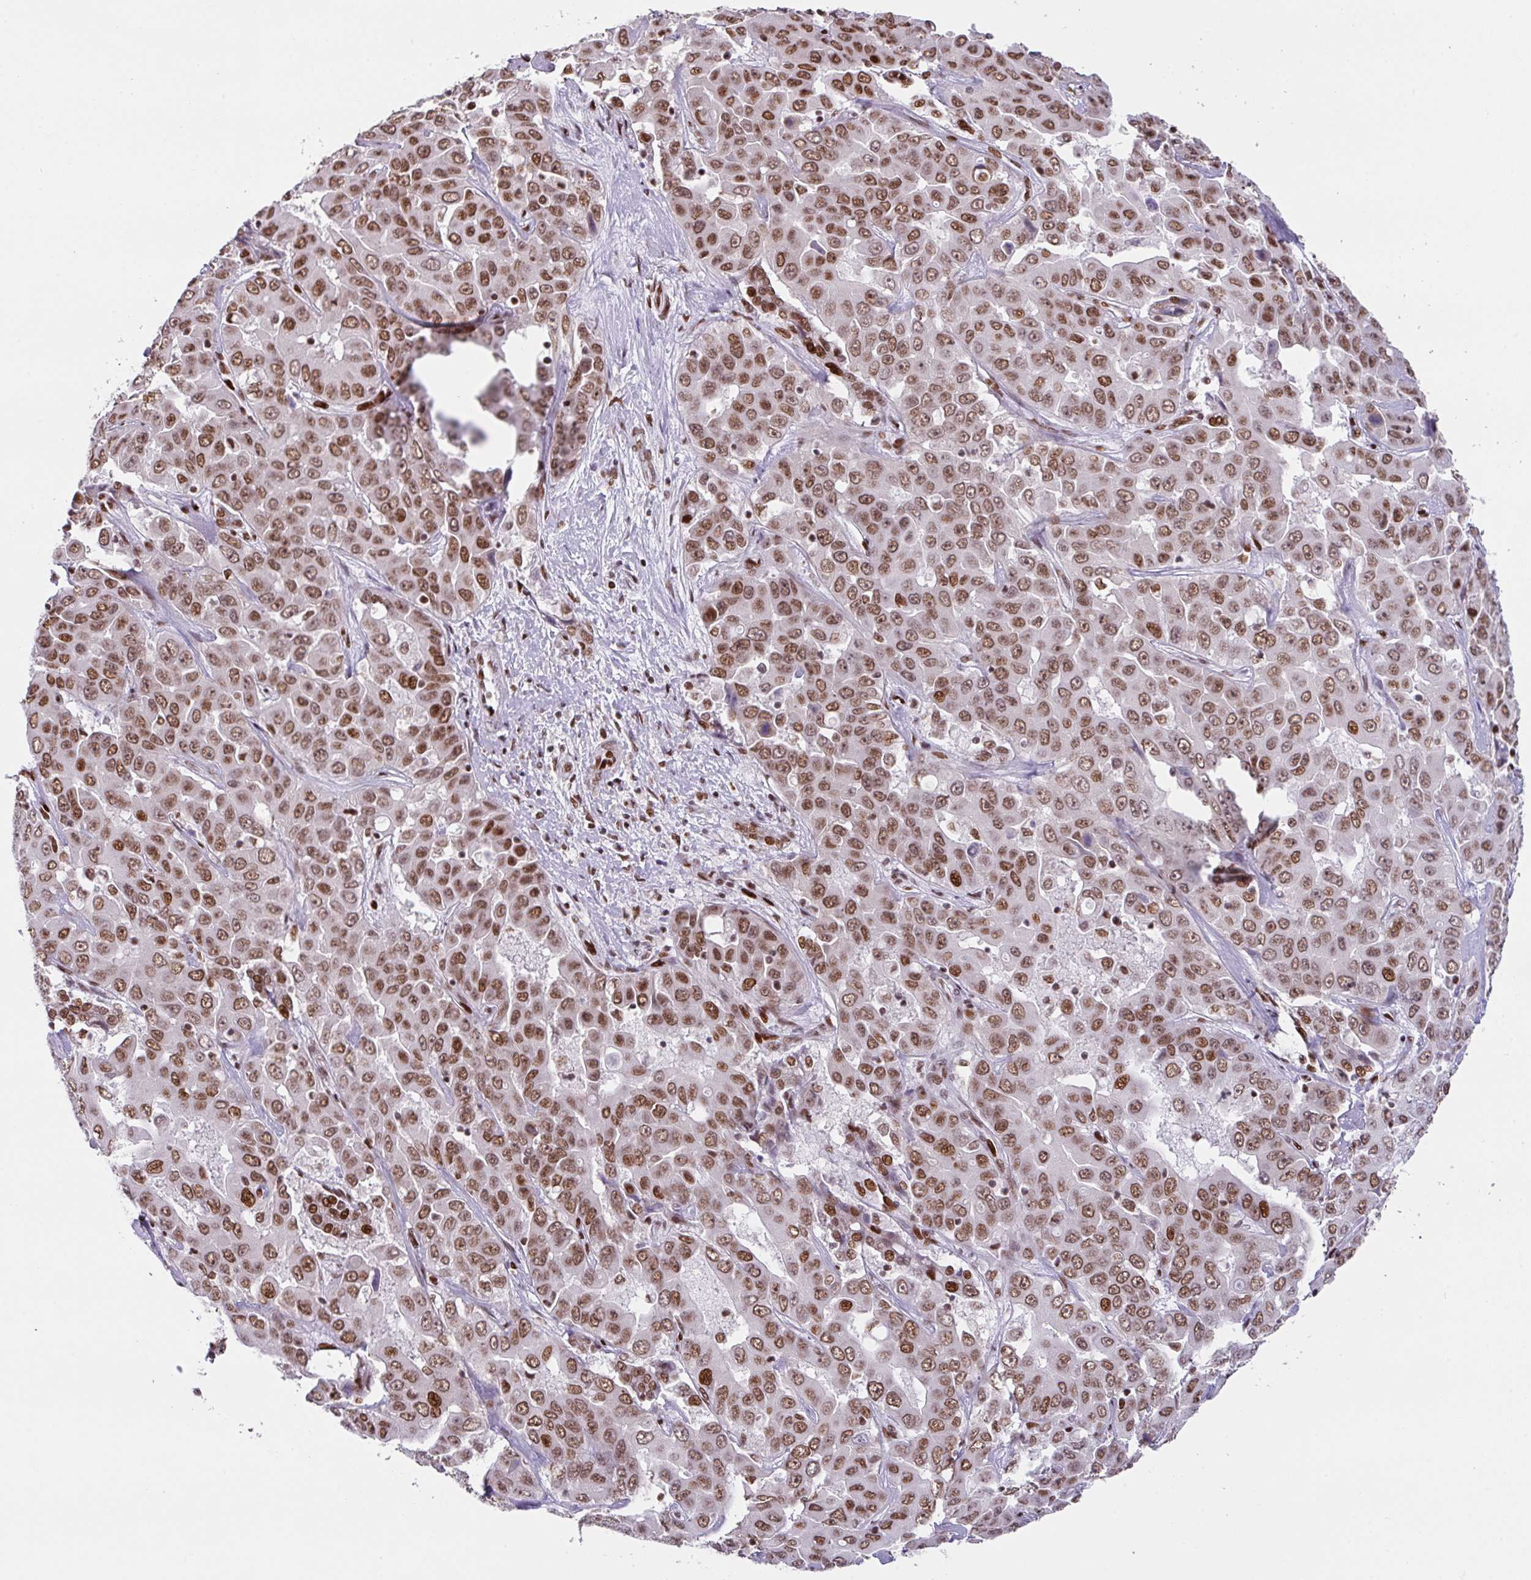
{"staining": {"intensity": "moderate", "quantity": ">75%", "location": "nuclear"}, "tissue": "liver cancer", "cell_type": "Tumor cells", "image_type": "cancer", "snomed": [{"axis": "morphology", "description": "Cholangiocarcinoma"}, {"axis": "topography", "description": "Liver"}], "caption": "Immunohistochemistry (DAB) staining of human liver cholangiocarcinoma demonstrates moderate nuclear protein staining in approximately >75% of tumor cells. Using DAB (3,3'-diaminobenzidine) (brown) and hematoxylin (blue) stains, captured at high magnification using brightfield microscopy.", "gene": "CLP1", "patient": {"sex": "female", "age": 52}}